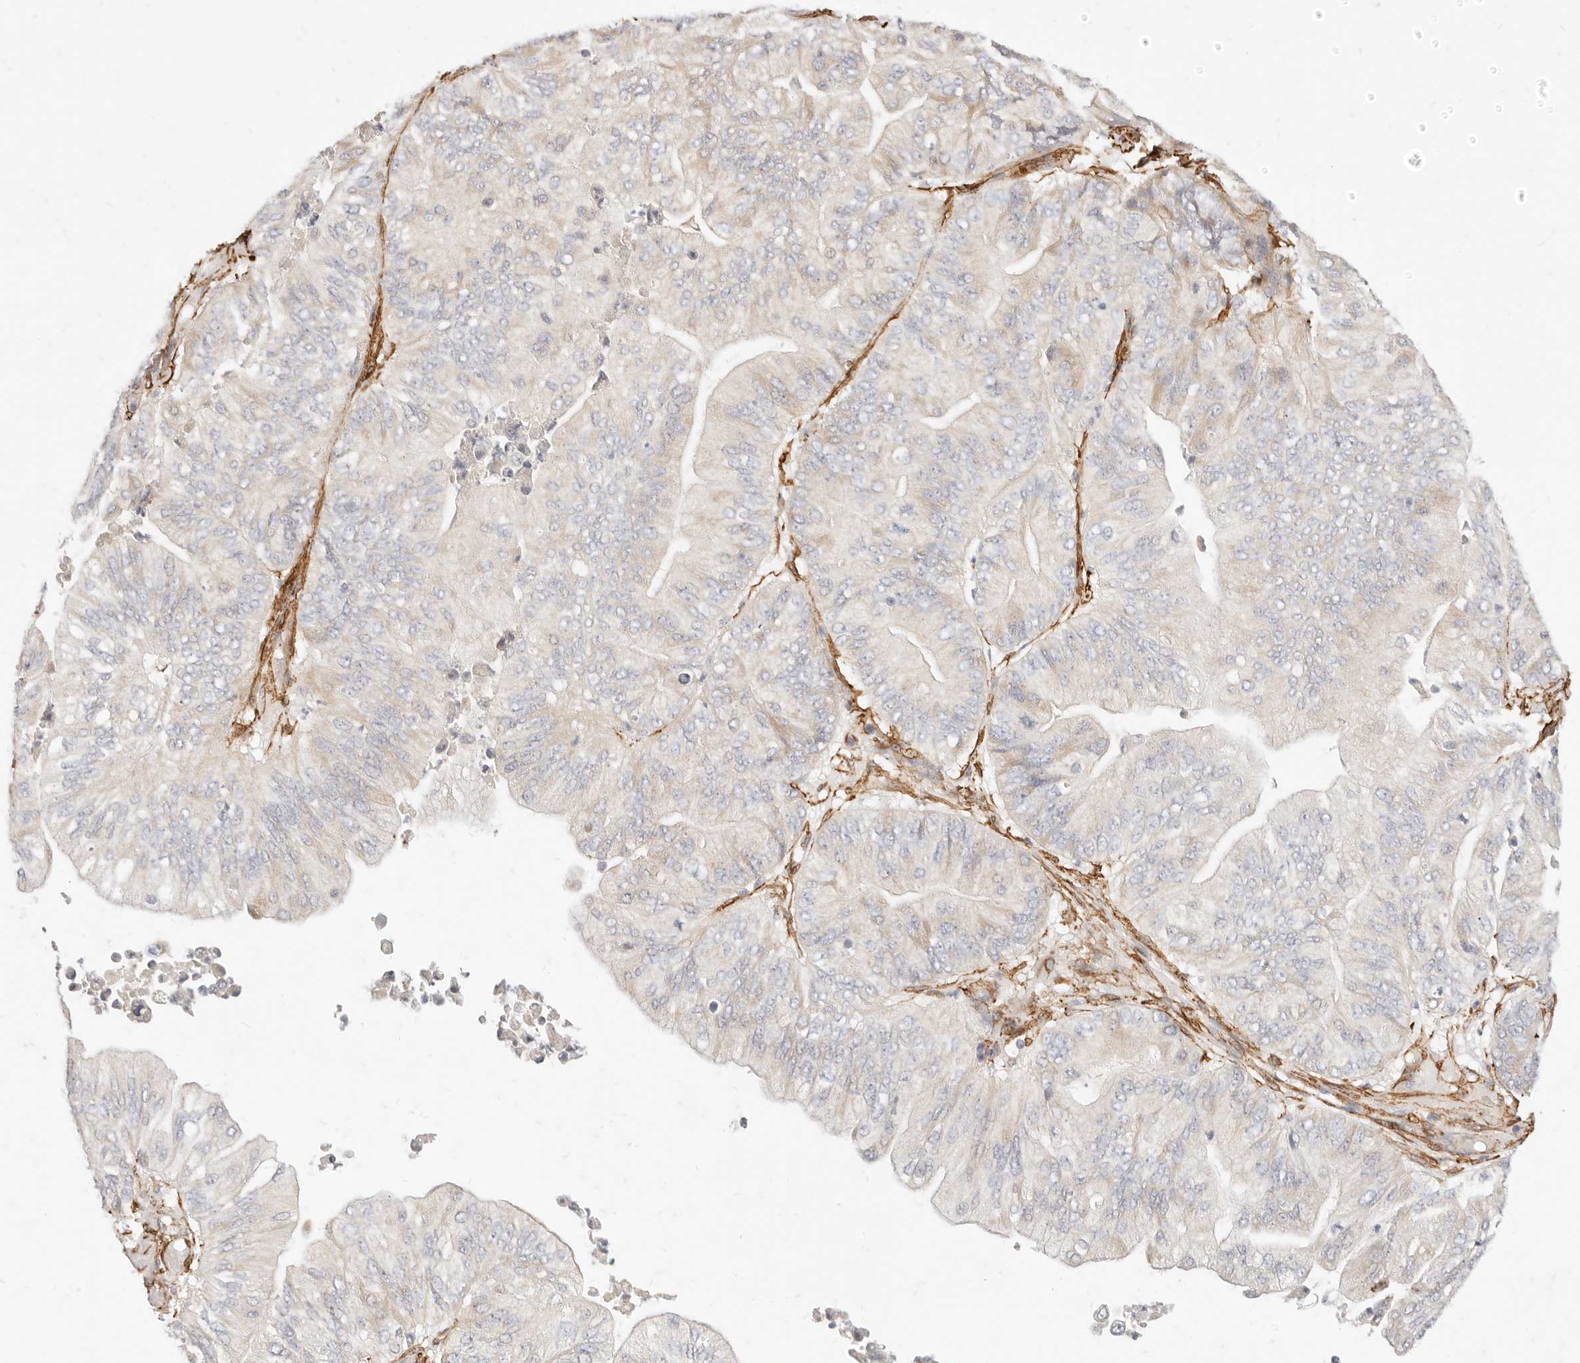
{"staining": {"intensity": "weak", "quantity": "25%-75%", "location": "cytoplasmic/membranous"}, "tissue": "ovarian cancer", "cell_type": "Tumor cells", "image_type": "cancer", "snomed": [{"axis": "morphology", "description": "Cystadenocarcinoma, mucinous, NOS"}, {"axis": "topography", "description": "Ovary"}], "caption": "Mucinous cystadenocarcinoma (ovarian) stained with a protein marker shows weak staining in tumor cells.", "gene": "TMTC2", "patient": {"sex": "female", "age": 61}}